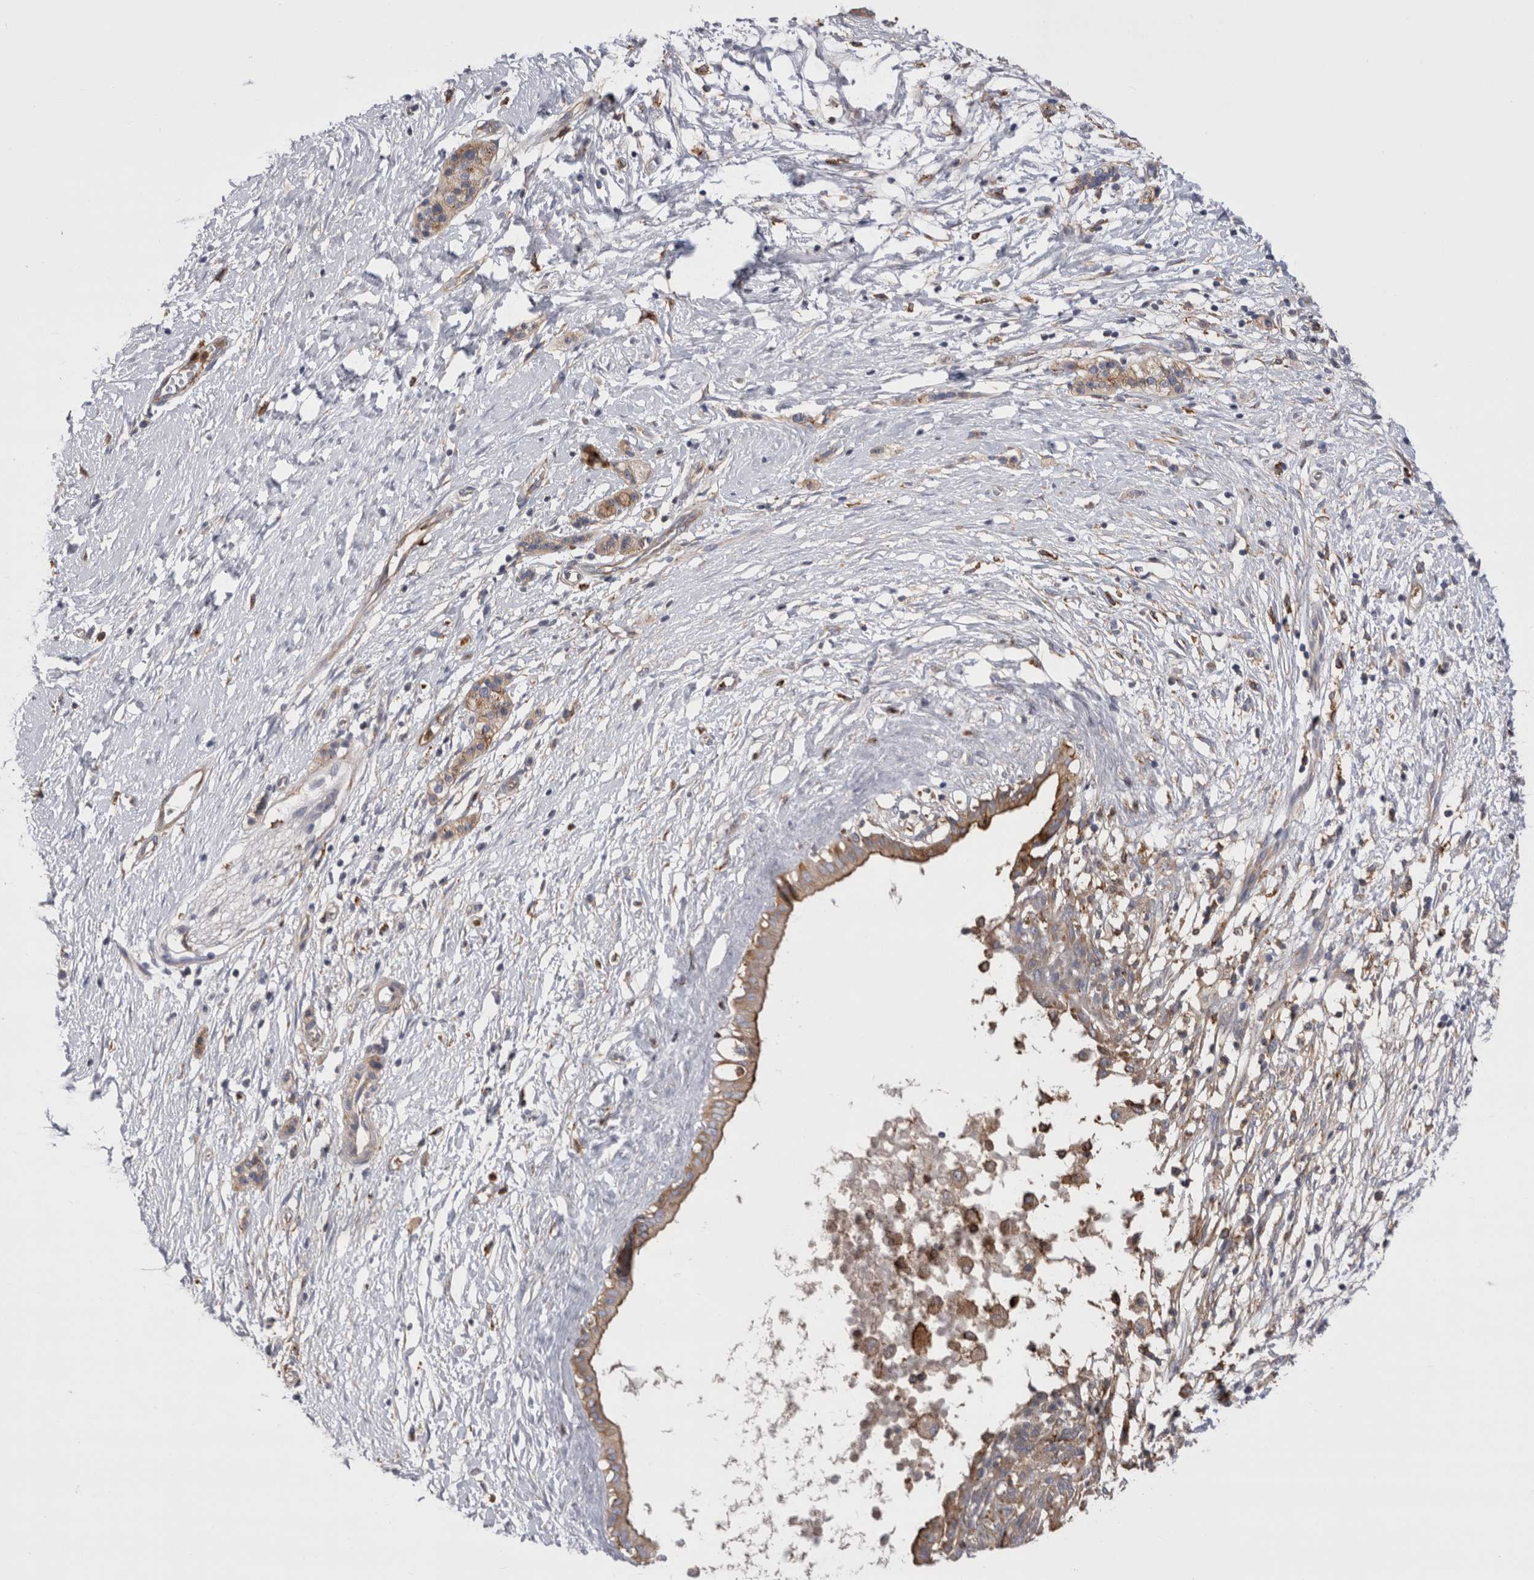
{"staining": {"intensity": "moderate", "quantity": ">75%", "location": "cytoplasmic/membranous"}, "tissue": "pancreatic cancer", "cell_type": "Tumor cells", "image_type": "cancer", "snomed": [{"axis": "morphology", "description": "Adenocarcinoma, NOS"}, {"axis": "topography", "description": "Pancreas"}], "caption": "Protein expression analysis of human pancreatic cancer (adenocarcinoma) reveals moderate cytoplasmic/membranous positivity in about >75% of tumor cells.", "gene": "RAB11FIP1", "patient": {"sex": "male", "age": 50}}